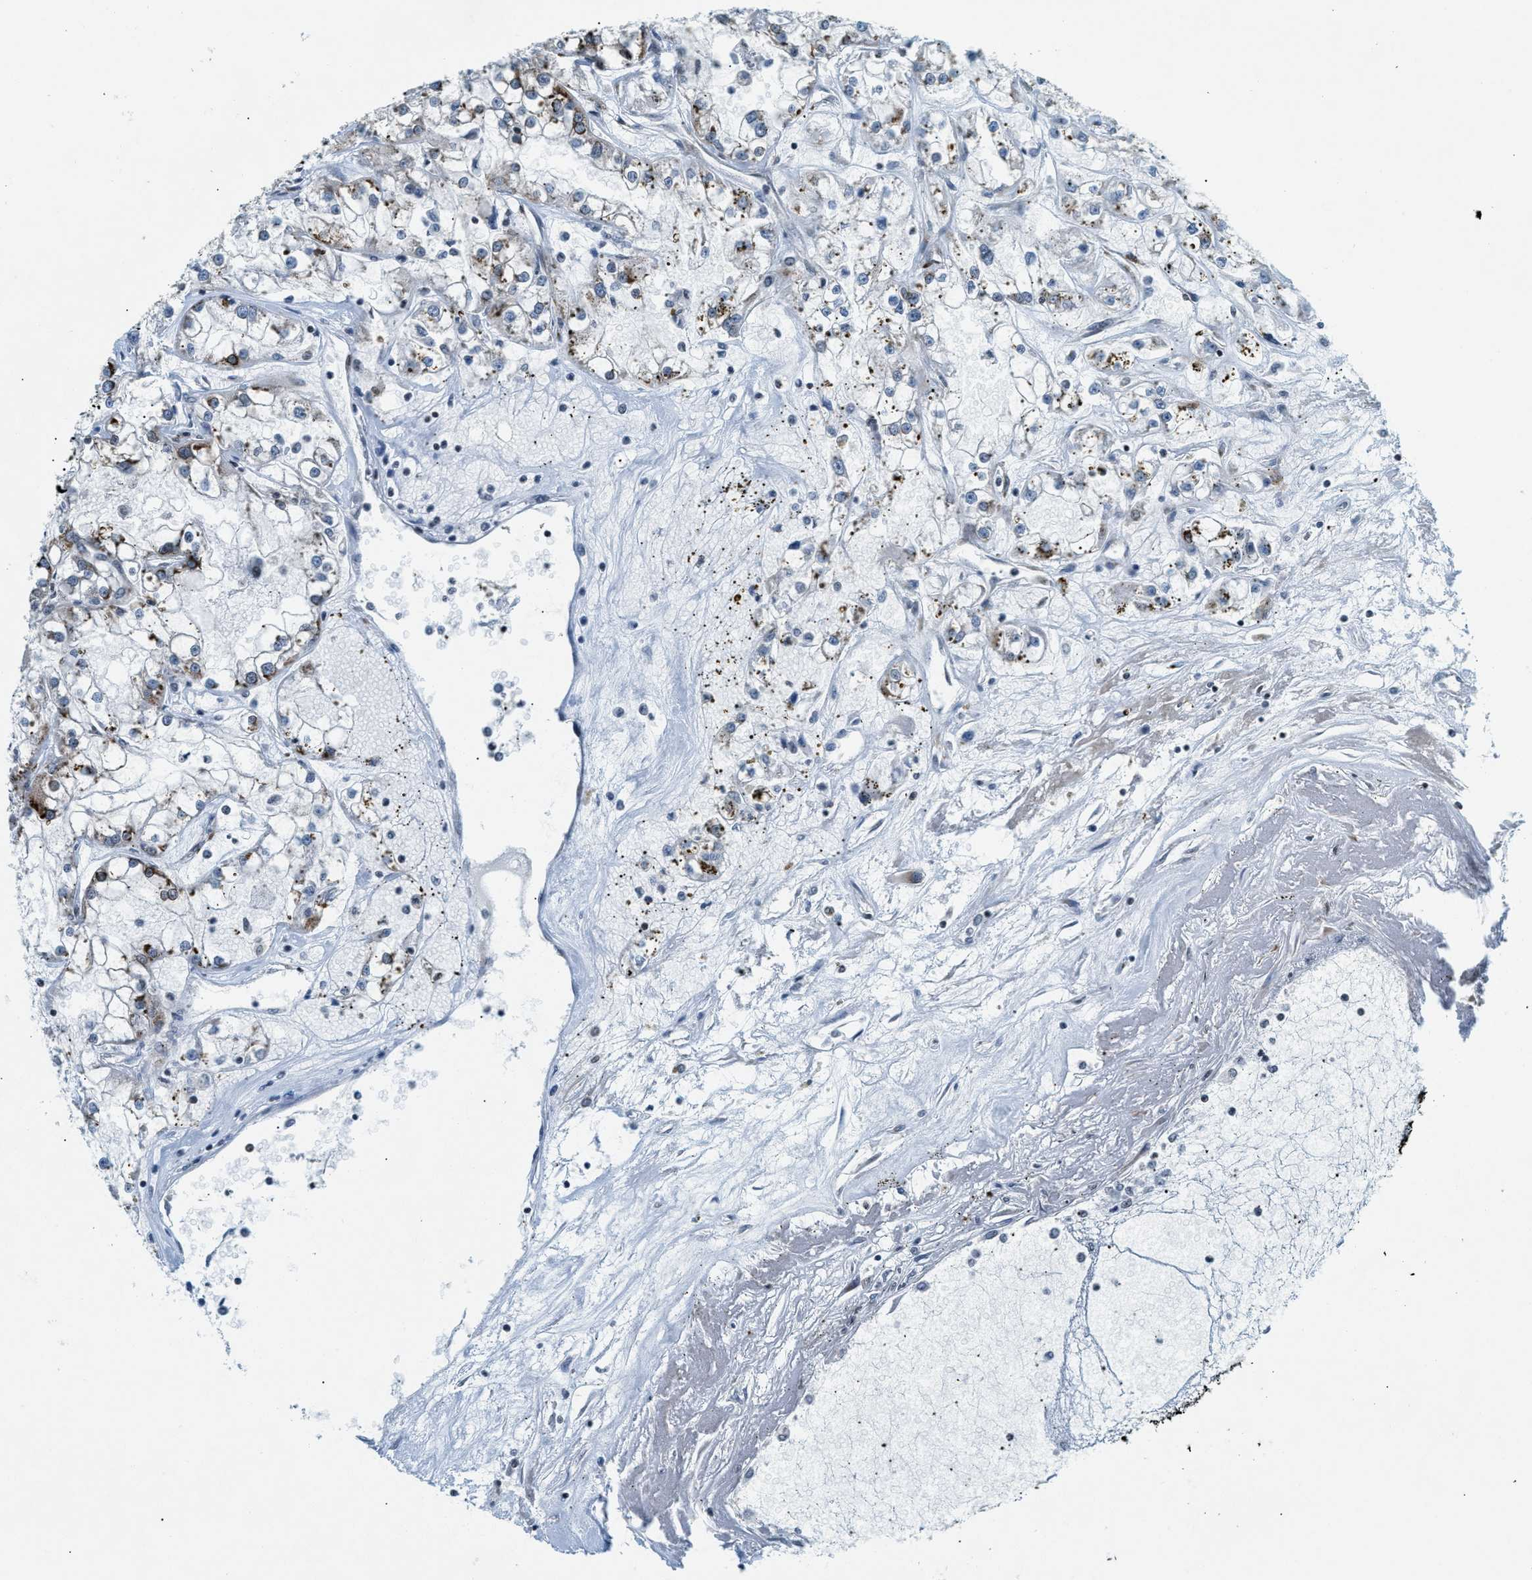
{"staining": {"intensity": "moderate", "quantity": "25%-75%", "location": "cytoplasmic/membranous"}, "tissue": "renal cancer", "cell_type": "Tumor cells", "image_type": "cancer", "snomed": [{"axis": "morphology", "description": "Adenocarcinoma, NOS"}, {"axis": "topography", "description": "Kidney"}], "caption": "Protein staining of renal adenocarcinoma tissue exhibits moderate cytoplasmic/membranous expression in approximately 25%-75% of tumor cells.", "gene": "UVRAG", "patient": {"sex": "female", "age": 52}}